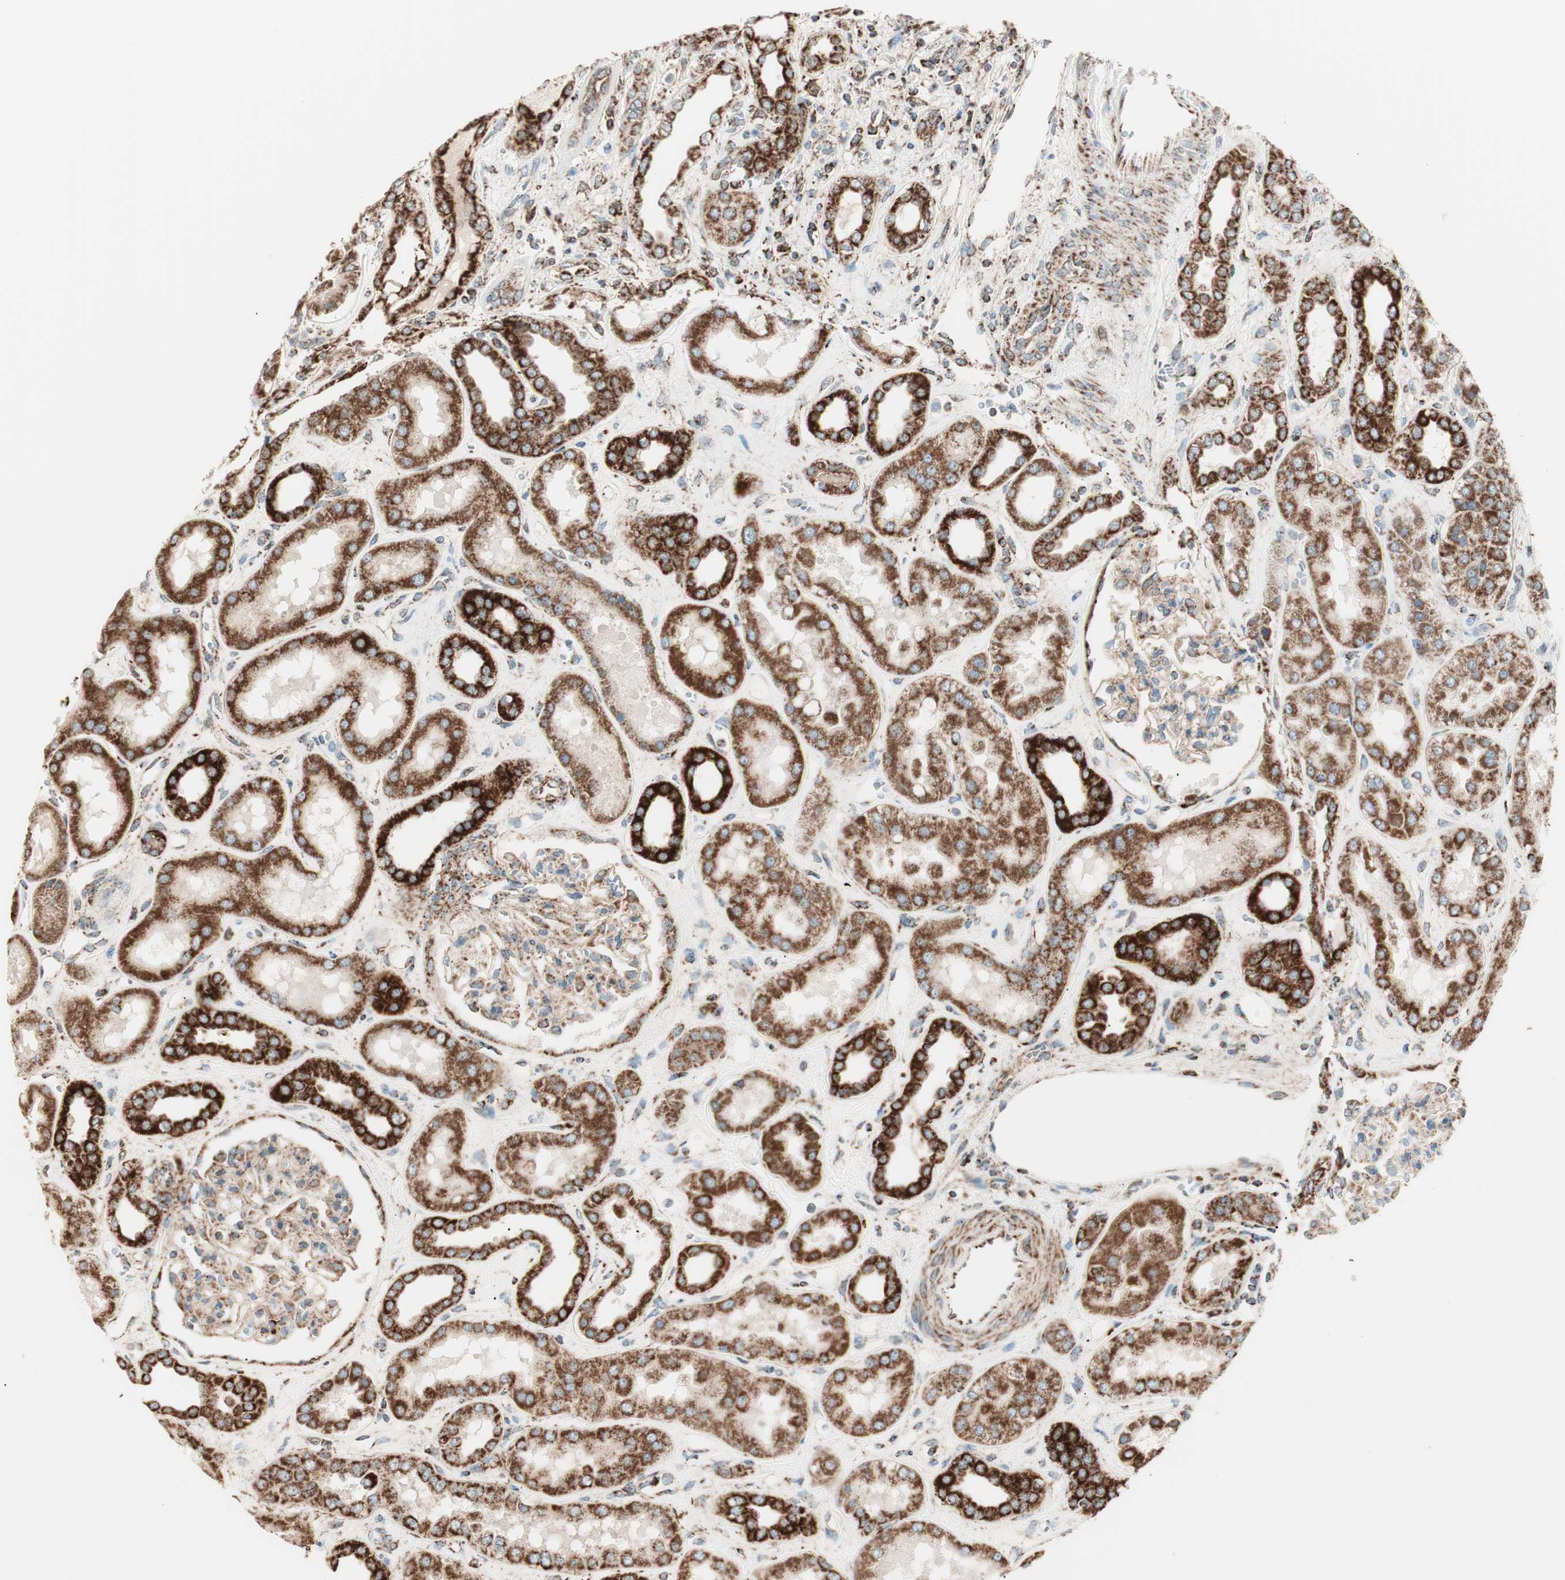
{"staining": {"intensity": "moderate", "quantity": ">75%", "location": "cytoplasmic/membranous"}, "tissue": "kidney", "cell_type": "Cells in glomeruli", "image_type": "normal", "snomed": [{"axis": "morphology", "description": "Normal tissue, NOS"}, {"axis": "topography", "description": "Kidney"}], "caption": "DAB immunohistochemical staining of benign kidney displays moderate cytoplasmic/membranous protein positivity in about >75% of cells in glomeruli. The staining is performed using DAB brown chromogen to label protein expression. The nuclei are counter-stained blue using hematoxylin.", "gene": "TOMM22", "patient": {"sex": "male", "age": 59}}